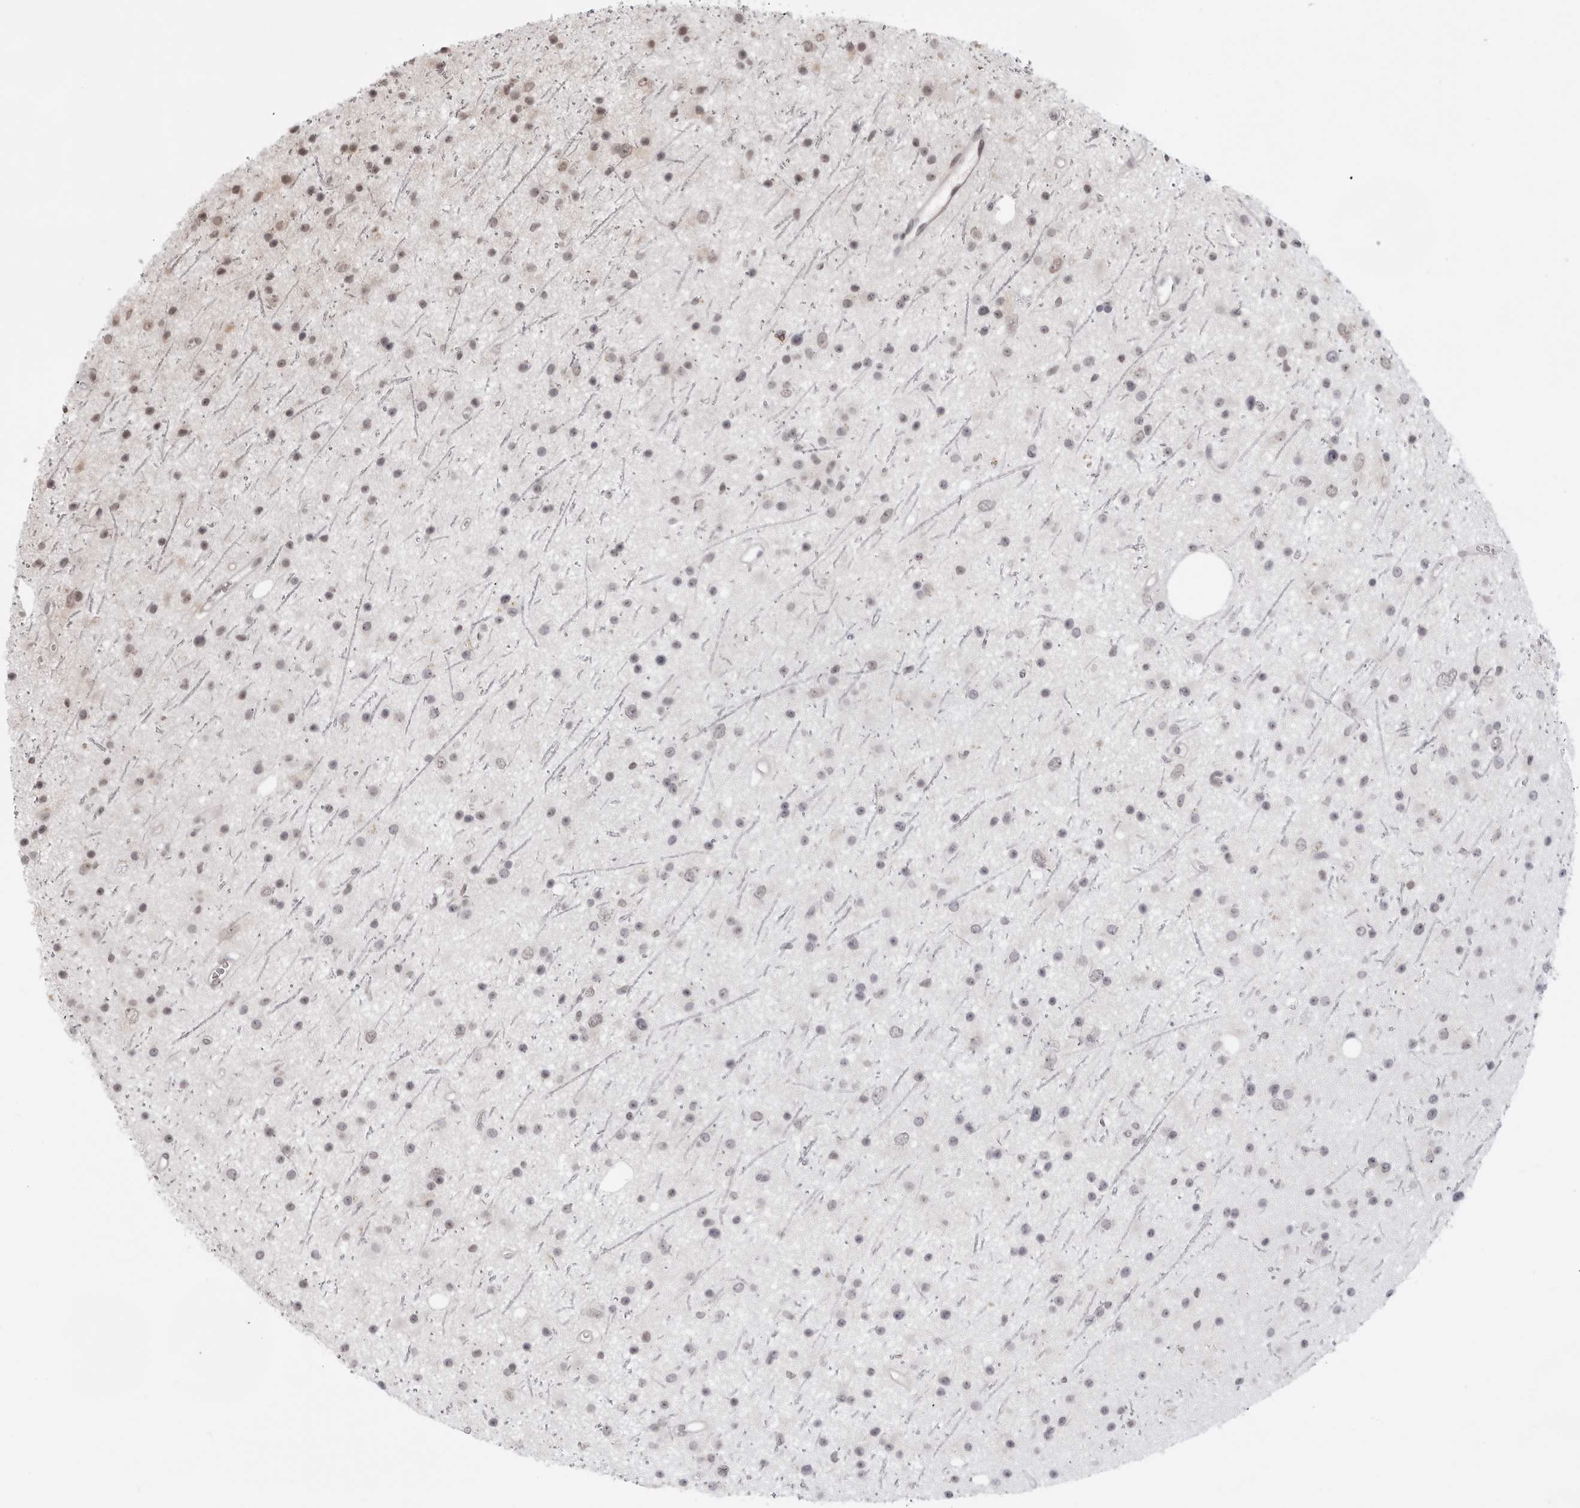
{"staining": {"intensity": "moderate", "quantity": "<25%", "location": "nuclear"}, "tissue": "glioma", "cell_type": "Tumor cells", "image_type": "cancer", "snomed": [{"axis": "morphology", "description": "Glioma, malignant, Low grade"}, {"axis": "topography", "description": "Cerebral cortex"}], "caption": "A micrograph of glioma stained for a protein displays moderate nuclear brown staining in tumor cells. (brown staining indicates protein expression, while blue staining denotes nuclei).", "gene": "SRGAP2", "patient": {"sex": "female", "age": 39}}